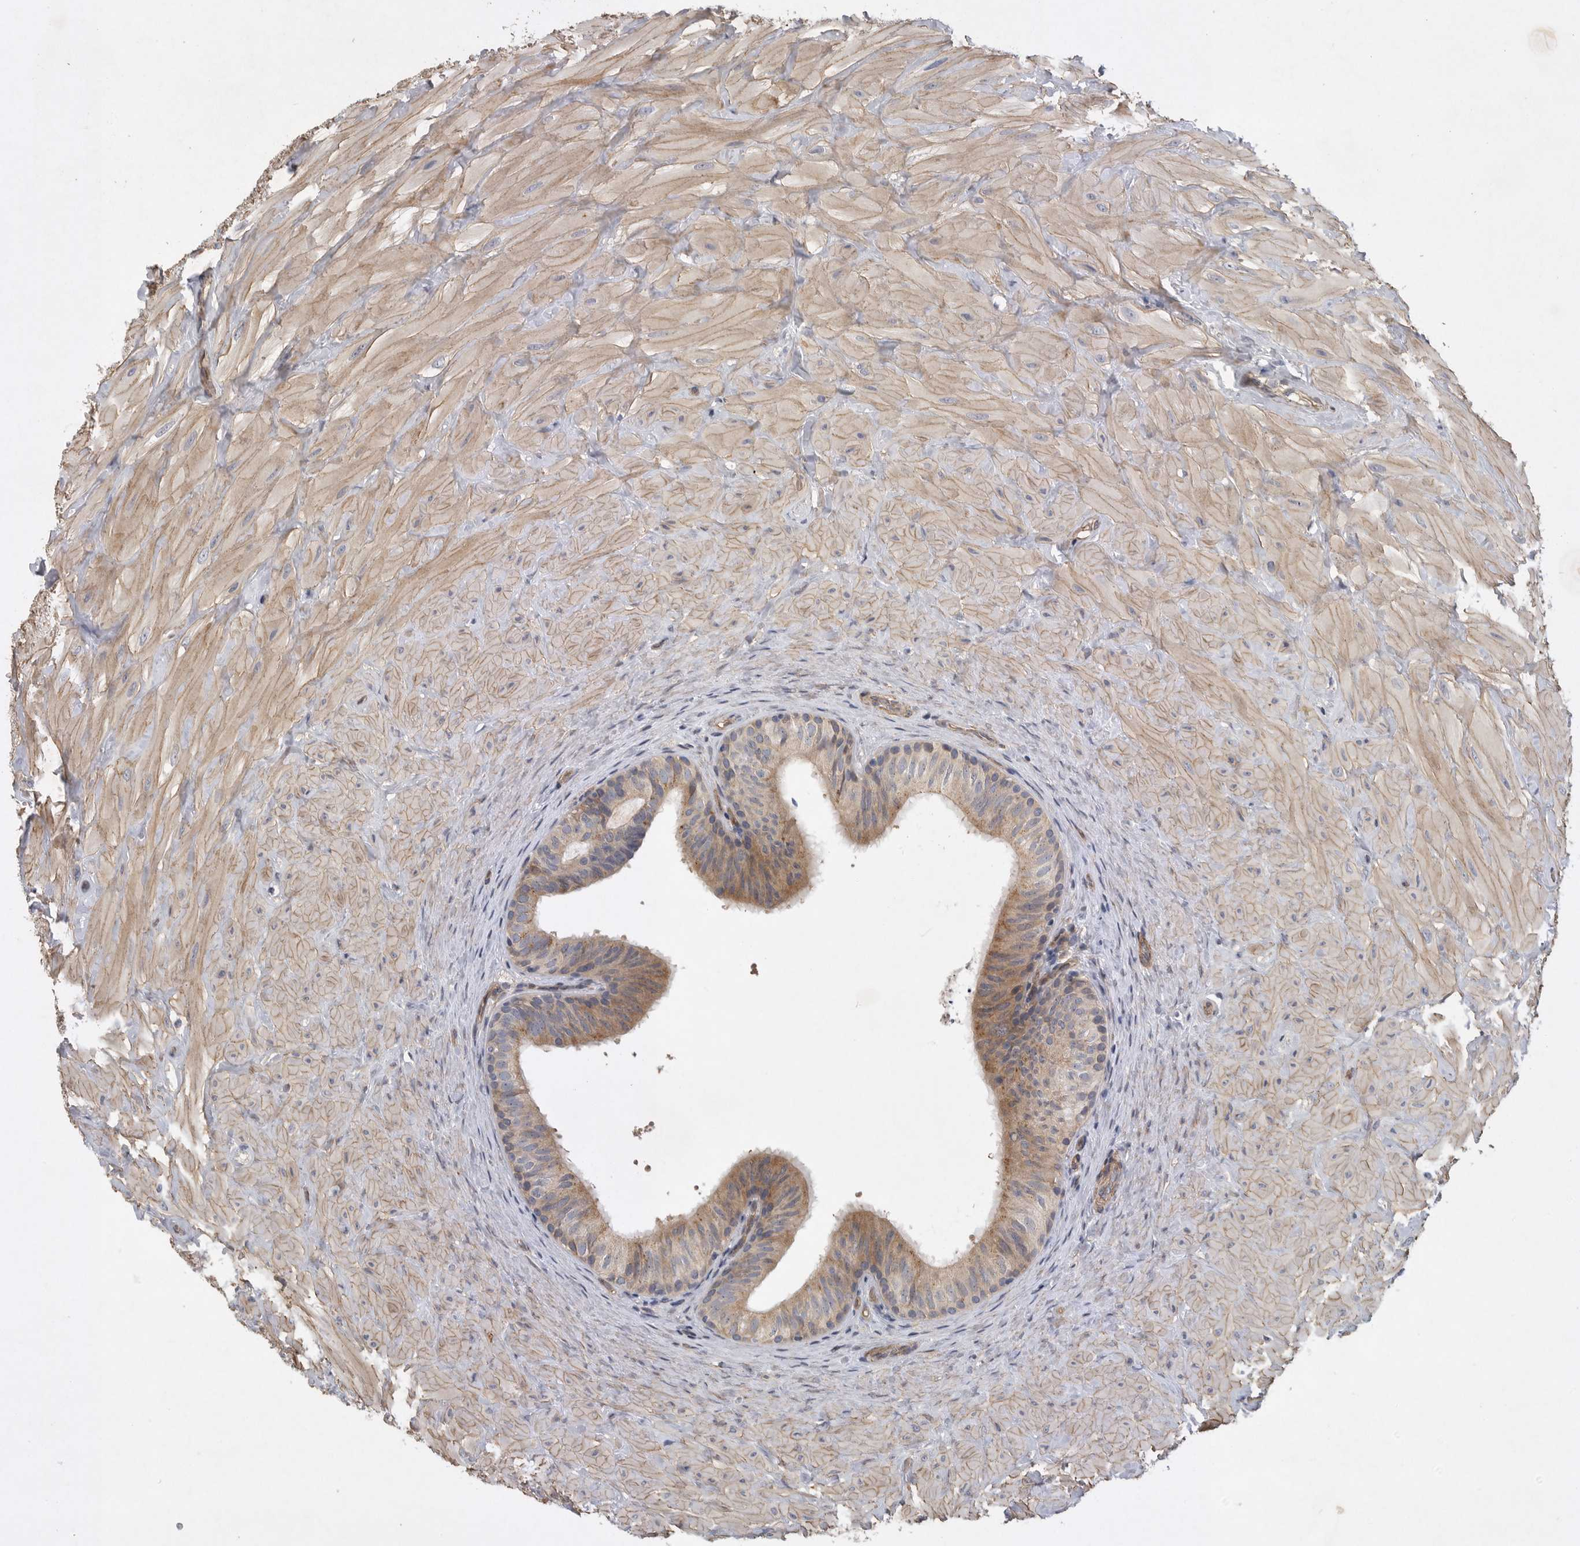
{"staining": {"intensity": "moderate", "quantity": ">75%", "location": "cytoplasmic/membranous"}, "tissue": "epididymis", "cell_type": "Glandular cells", "image_type": "normal", "snomed": [{"axis": "morphology", "description": "Normal tissue, NOS"}, {"axis": "topography", "description": "Soft tissue"}, {"axis": "topography", "description": "Epididymis"}], "caption": "This image reveals immunohistochemistry staining of normal epididymis, with medium moderate cytoplasmic/membranous staining in about >75% of glandular cells.", "gene": "ANKFY1", "patient": {"sex": "male", "age": 26}}